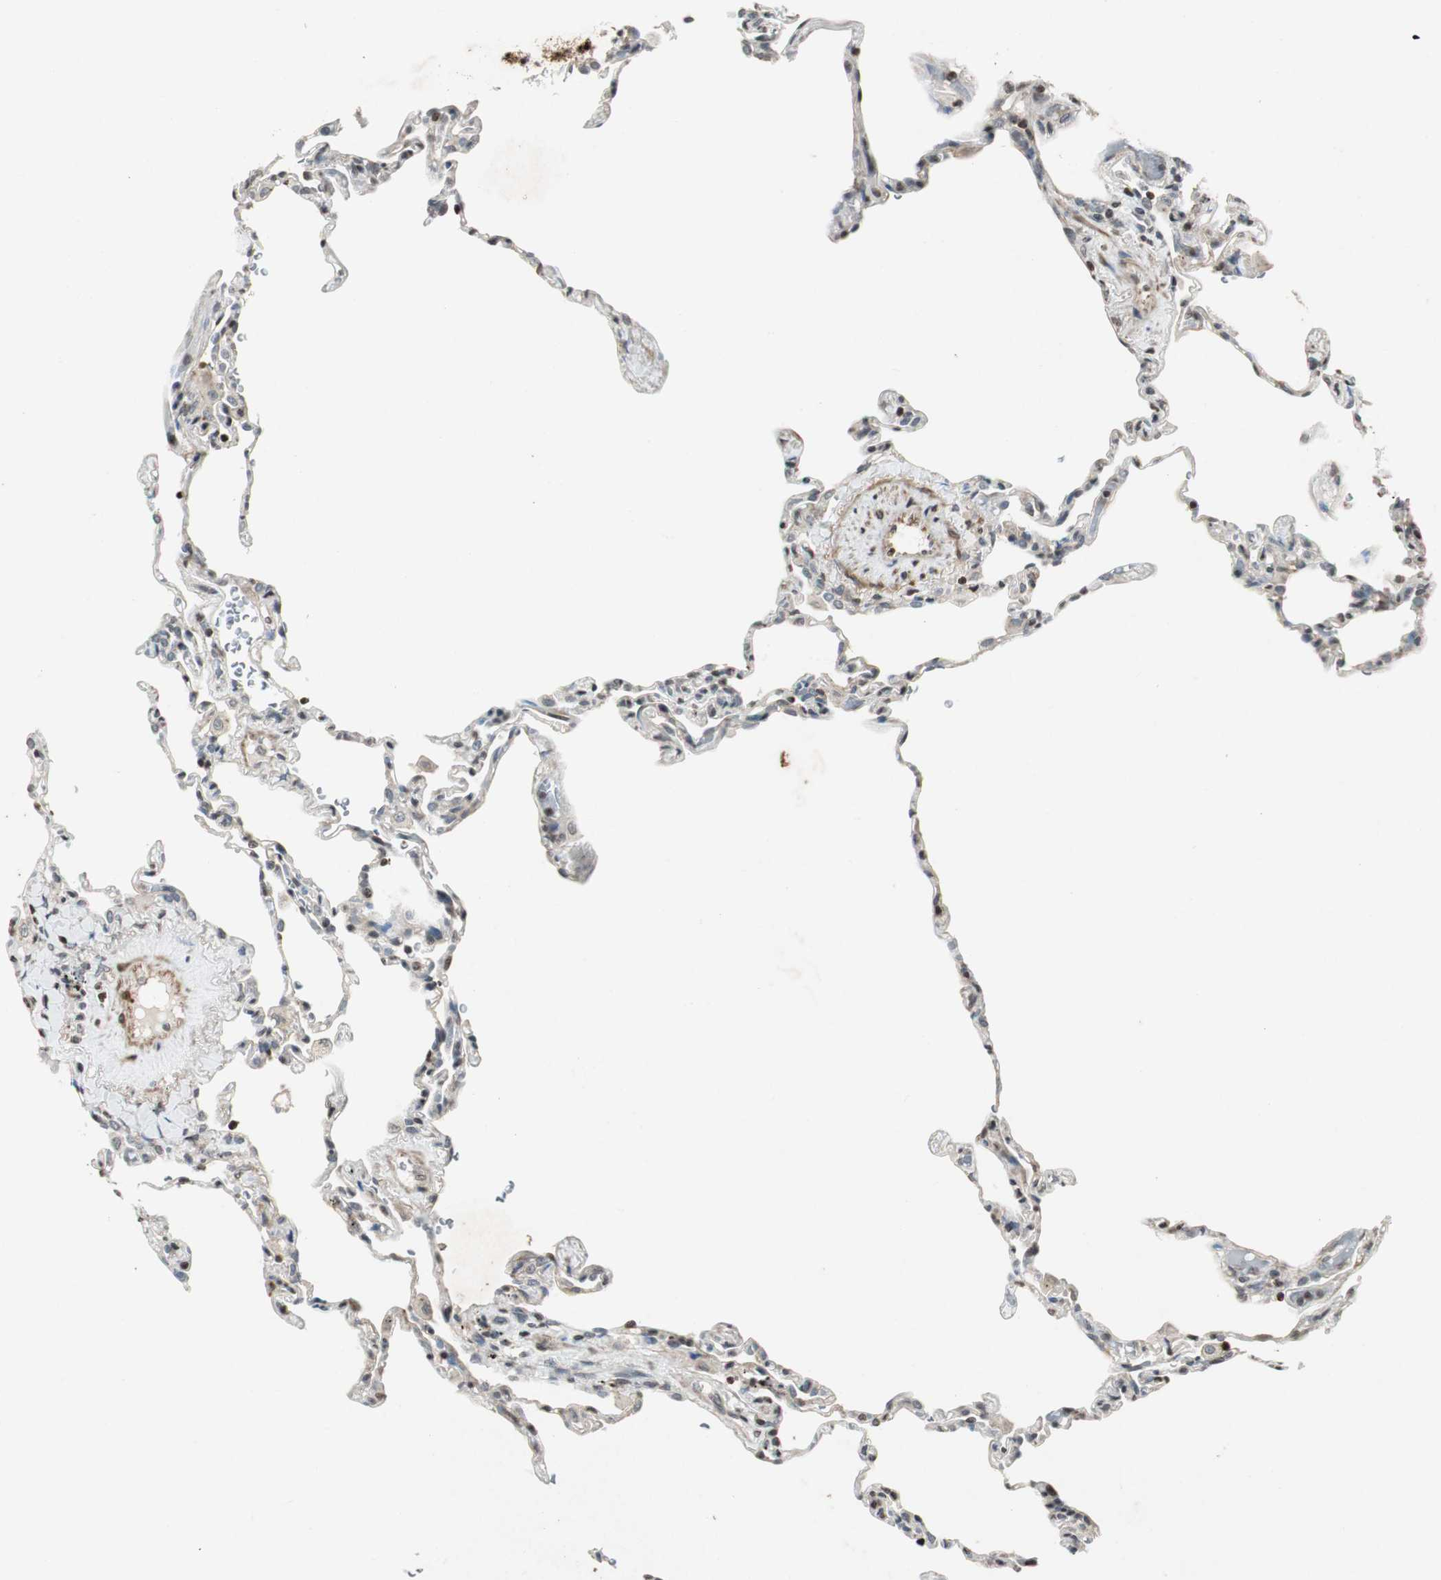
{"staining": {"intensity": "negative", "quantity": "none", "location": "none"}, "tissue": "lung", "cell_type": "Alveolar cells", "image_type": "normal", "snomed": [{"axis": "morphology", "description": "Normal tissue, NOS"}, {"axis": "topography", "description": "Lung"}], "caption": "Human lung stained for a protein using immunohistochemistry (IHC) displays no staining in alveolar cells.", "gene": "PRKG1", "patient": {"sex": "male", "age": 59}}